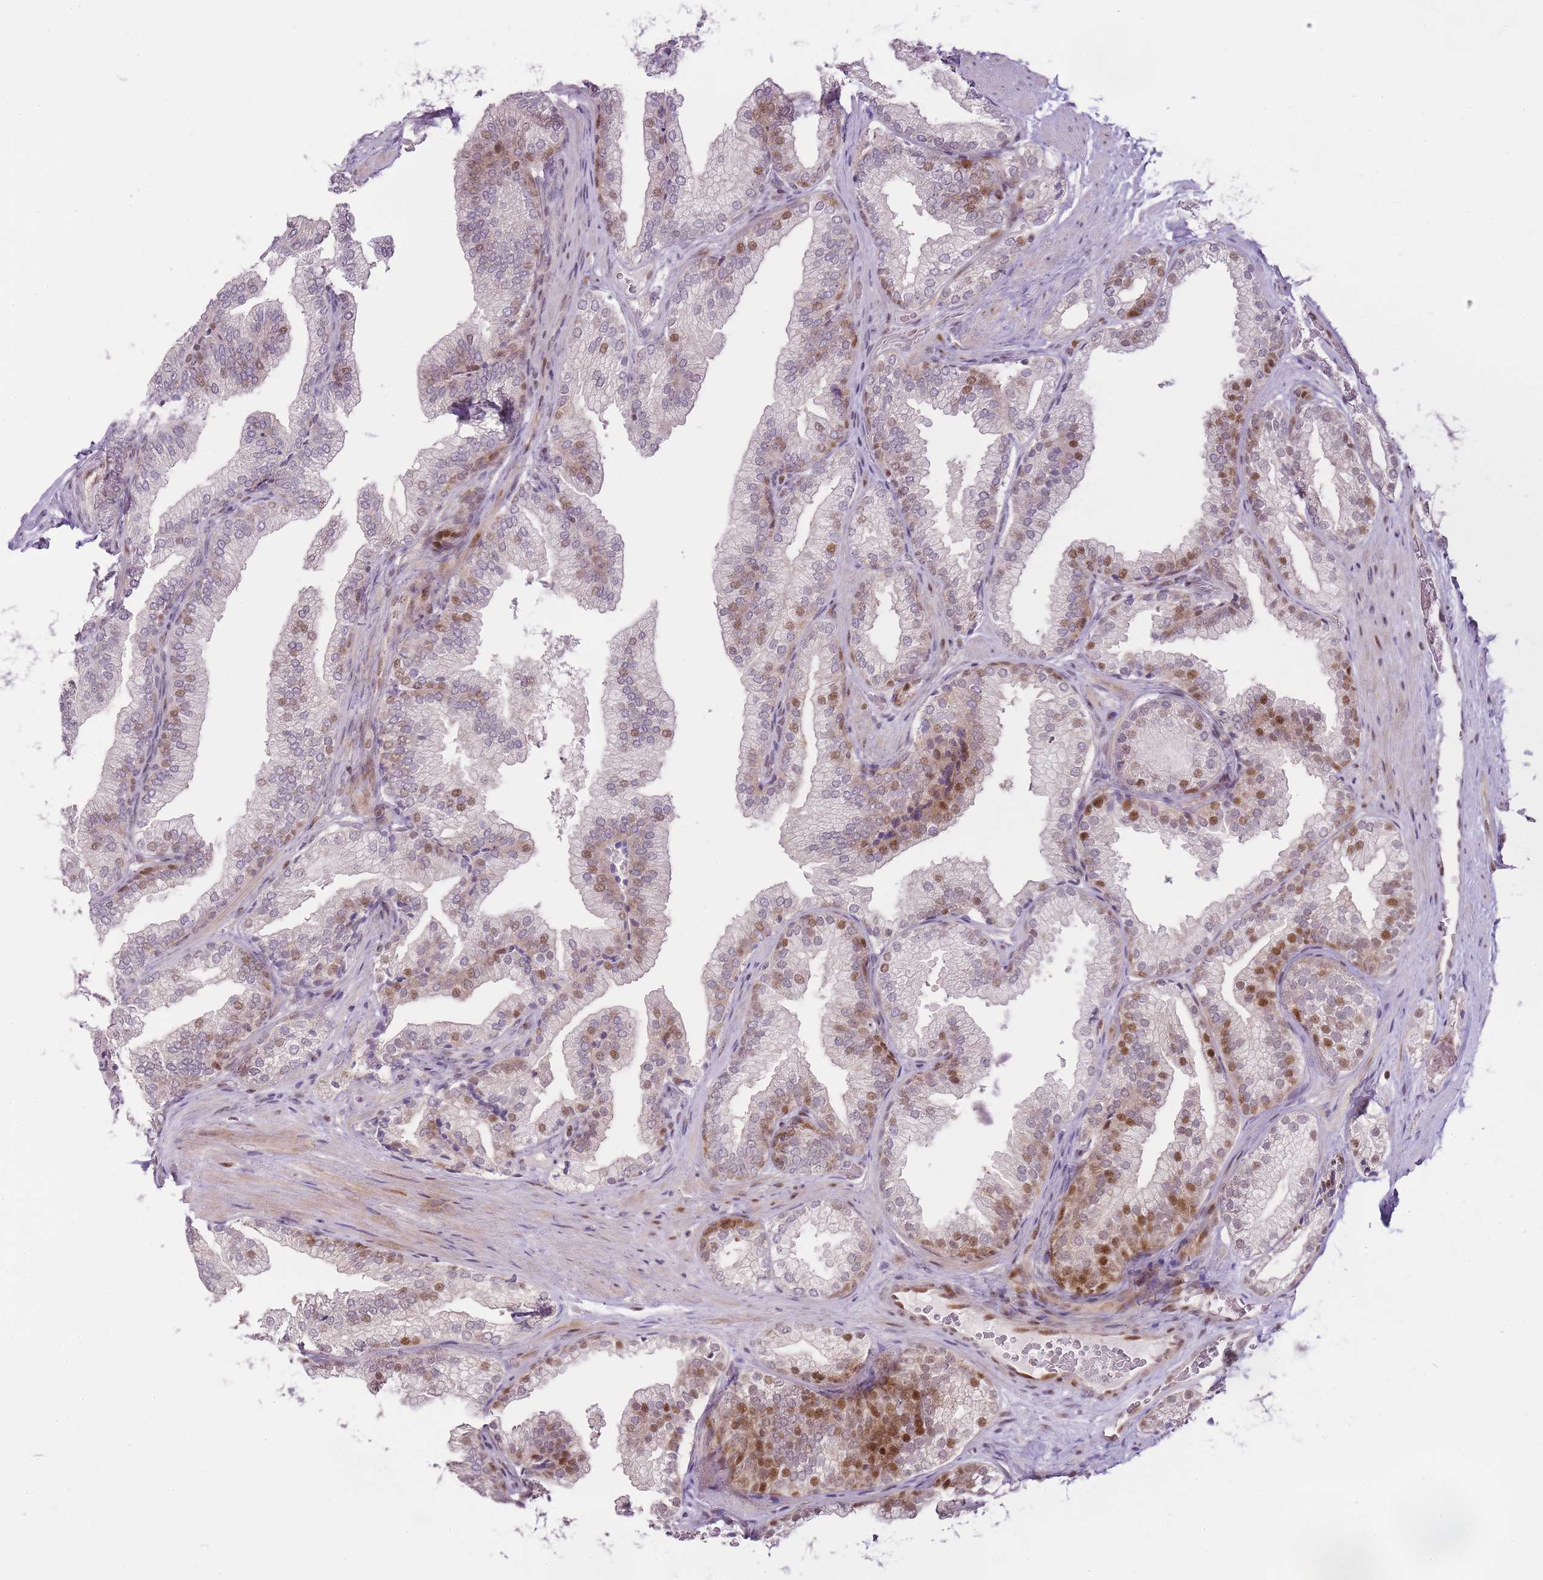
{"staining": {"intensity": "moderate", "quantity": "25%-75%", "location": "nuclear"}, "tissue": "prostate", "cell_type": "Glandular cells", "image_type": "normal", "snomed": [{"axis": "morphology", "description": "Normal tissue, NOS"}, {"axis": "topography", "description": "Prostate"}], "caption": "Human prostate stained for a protein (brown) reveals moderate nuclear positive expression in approximately 25%-75% of glandular cells.", "gene": "OGG1", "patient": {"sex": "male", "age": 76}}